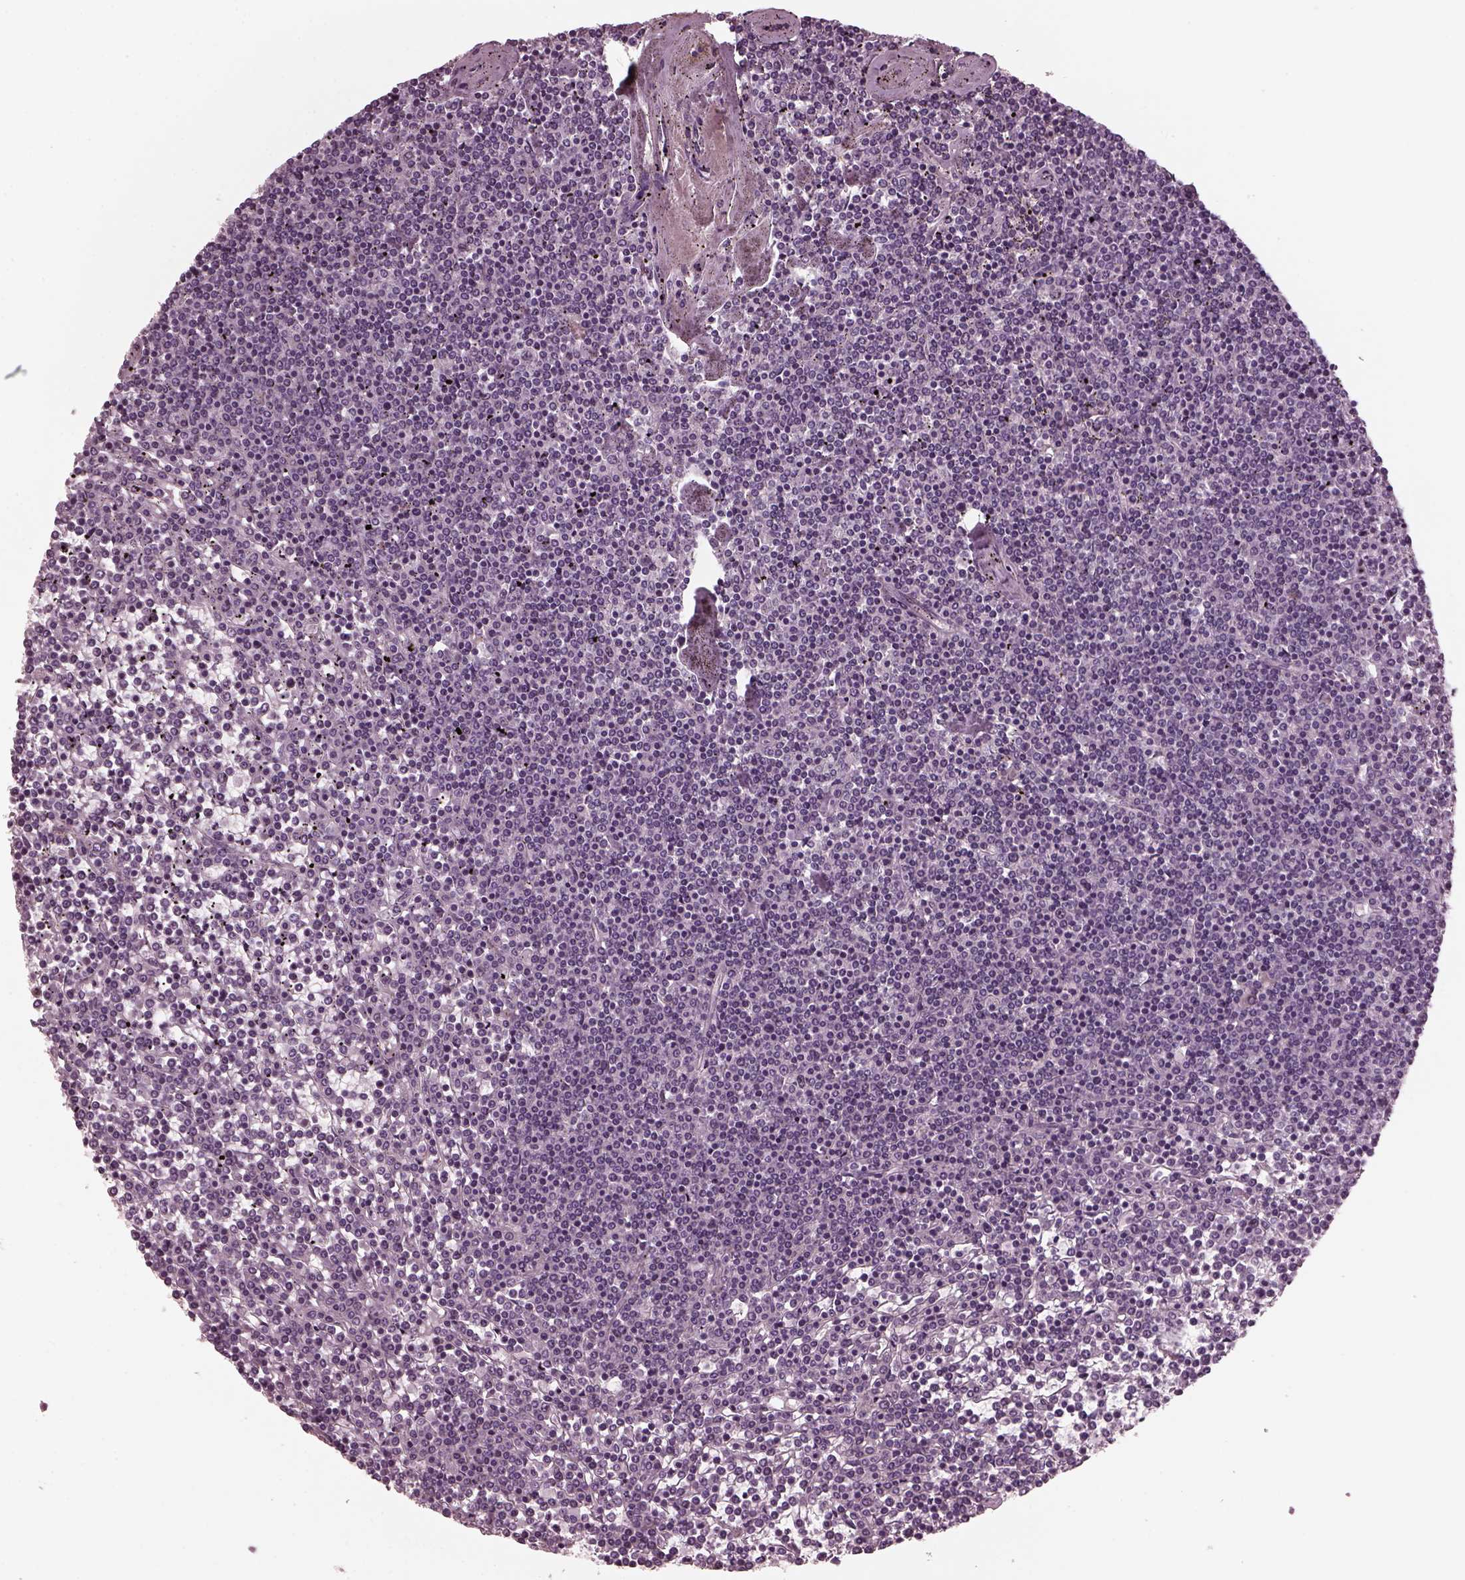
{"staining": {"intensity": "negative", "quantity": "none", "location": "none"}, "tissue": "lymphoma", "cell_type": "Tumor cells", "image_type": "cancer", "snomed": [{"axis": "morphology", "description": "Malignant lymphoma, non-Hodgkin's type, Low grade"}, {"axis": "topography", "description": "Spleen"}], "caption": "Immunohistochemical staining of human lymphoma exhibits no significant expression in tumor cells.", "gene": "SAXO1", "patient": {"sex": "female", "age": 19}}